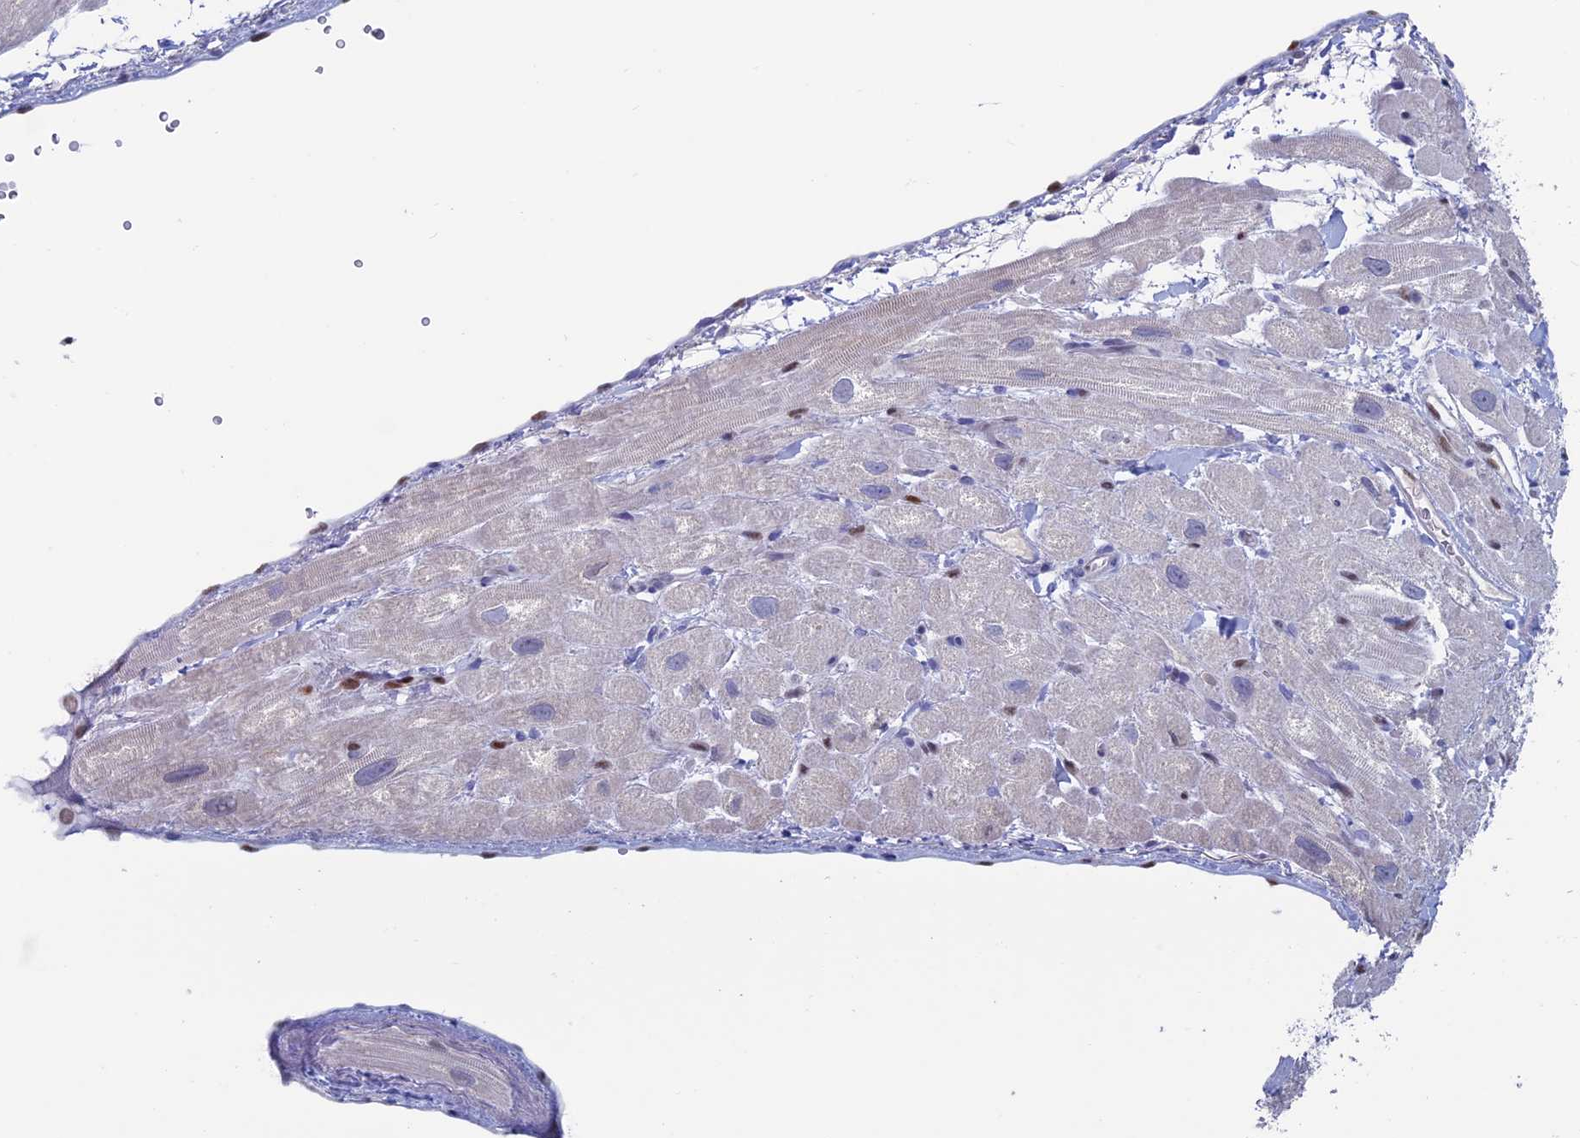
{"staining": {"intensity": "weak", "quantity": "<25%", "location": "cytoplasmic/membranous"}, "tissue": "heart muscle", "cell_type": "Cardiomyocytes", "image_type": "normal", "snomed": [{"axis": "morphology", "description": "Normal tissue, NOS"}, {"axis": "topography", "description": "Heart"}], "caption": "High power microscopy image of an IHC image of unremarkable heart muscle, revealing no significant staining in cardiomyocytes. (Brightfield microscopy of DAB (3,3'-diaminobenzidine) immunohistochemistry at high magnification).", "gene": "NOL4L", "patient": {"sex": "male", "age": 65}}